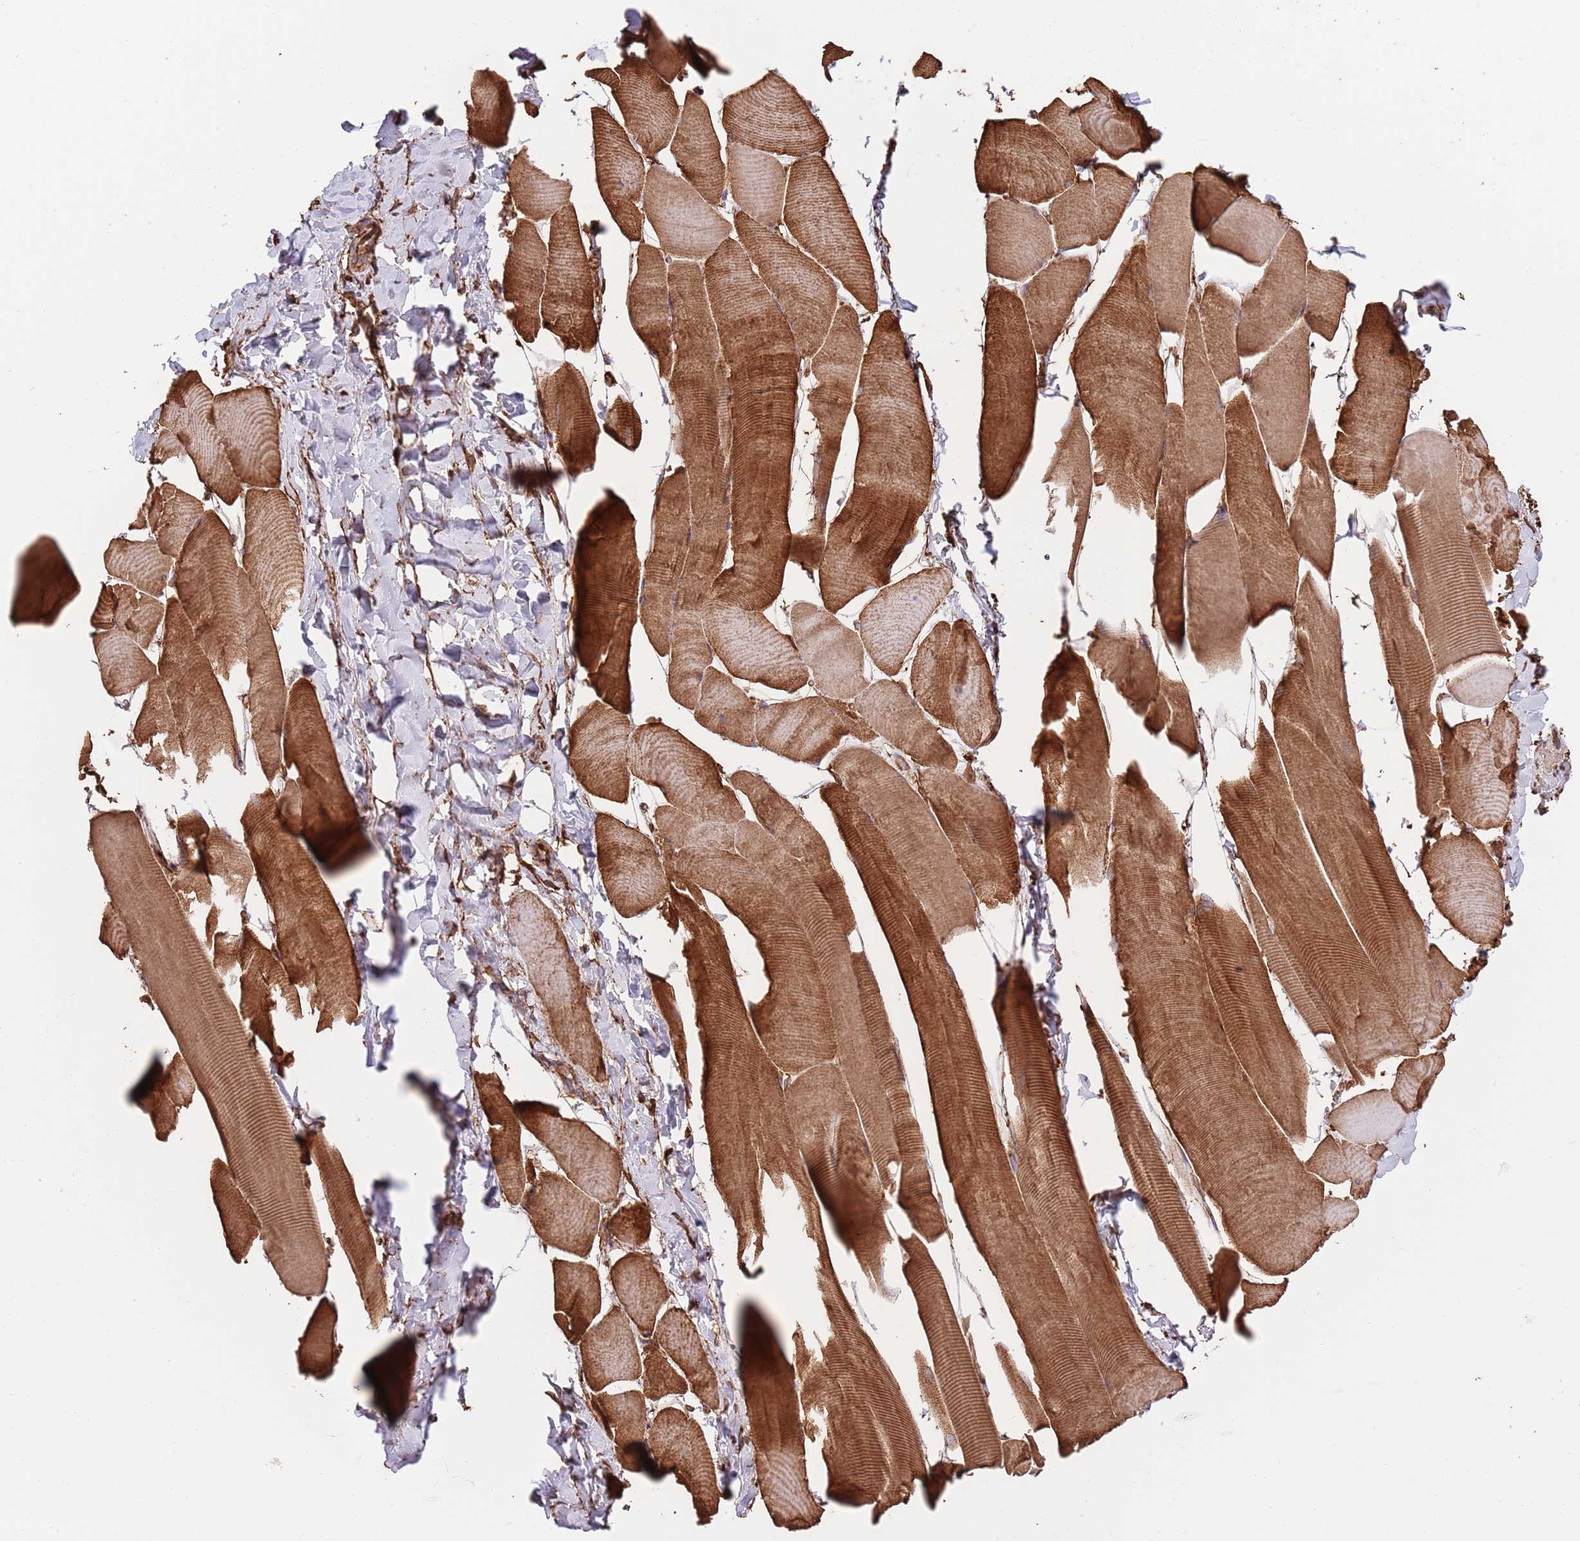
{"staining": {"intensity": "strong", "quantity": ">75%", "location": "cytoplasmic/membranous"}, "tissue": "skeletal muscle", "cell_type": "Myocytes", "image_type": "normal", "snomed": [{"axis": "morphology", "description": "Normal tissue, NOS"}, {"axis": "topography", "description": "Skeletal muscle"}], "caption": "Skeletal muscle stained with DAB (3,3'-diaminobenzidine) immunohistochemistry (IHC) reveals high levels of strong cytoplasmic/membranous positivity in approximately >75% of myocytes.", "gene": "BPNT1", "patient": {"sex": "male", "age": 25}}